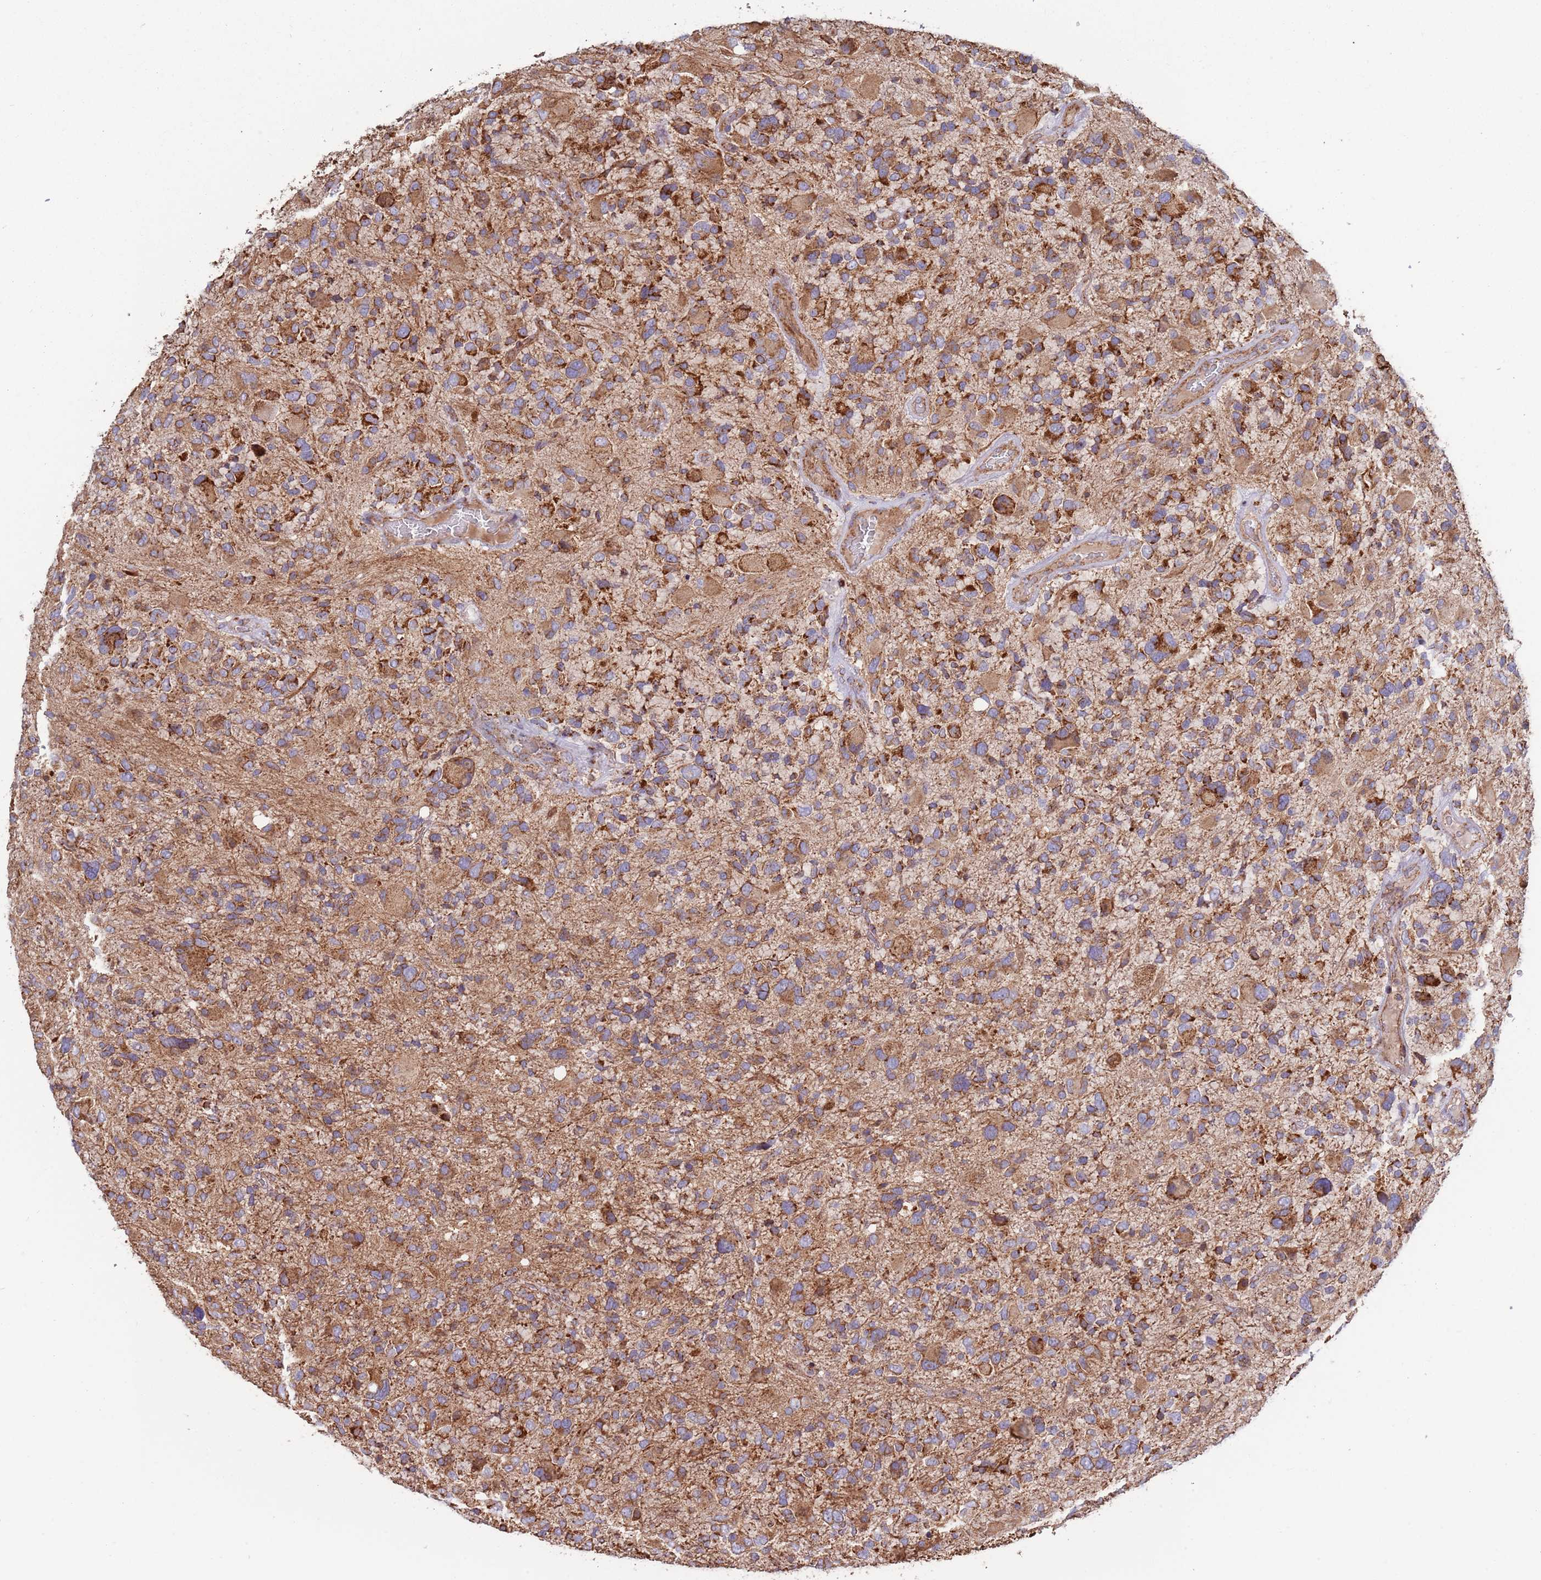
{"staining": {"intensity": "strong", "quantity": "<25%", "location": "cytoplasmic/membranous"}, "tissue": "glioma", "cell_type": "Tumor cells", "image_type": "cancer", "snomed": [{"axis": "morphology", "description": "Glioma, malignant, High grade"}, {"axis": "topography", "description": "Brain"}], "caption": "A medium amount of strong cytoplasmic/membranous expression is present in approximately <25% of tumor cells in high-grade glioma (malignant) tissue.", "gene": "ATP5PD", "patient": {"sex": "male", "age": 48}}